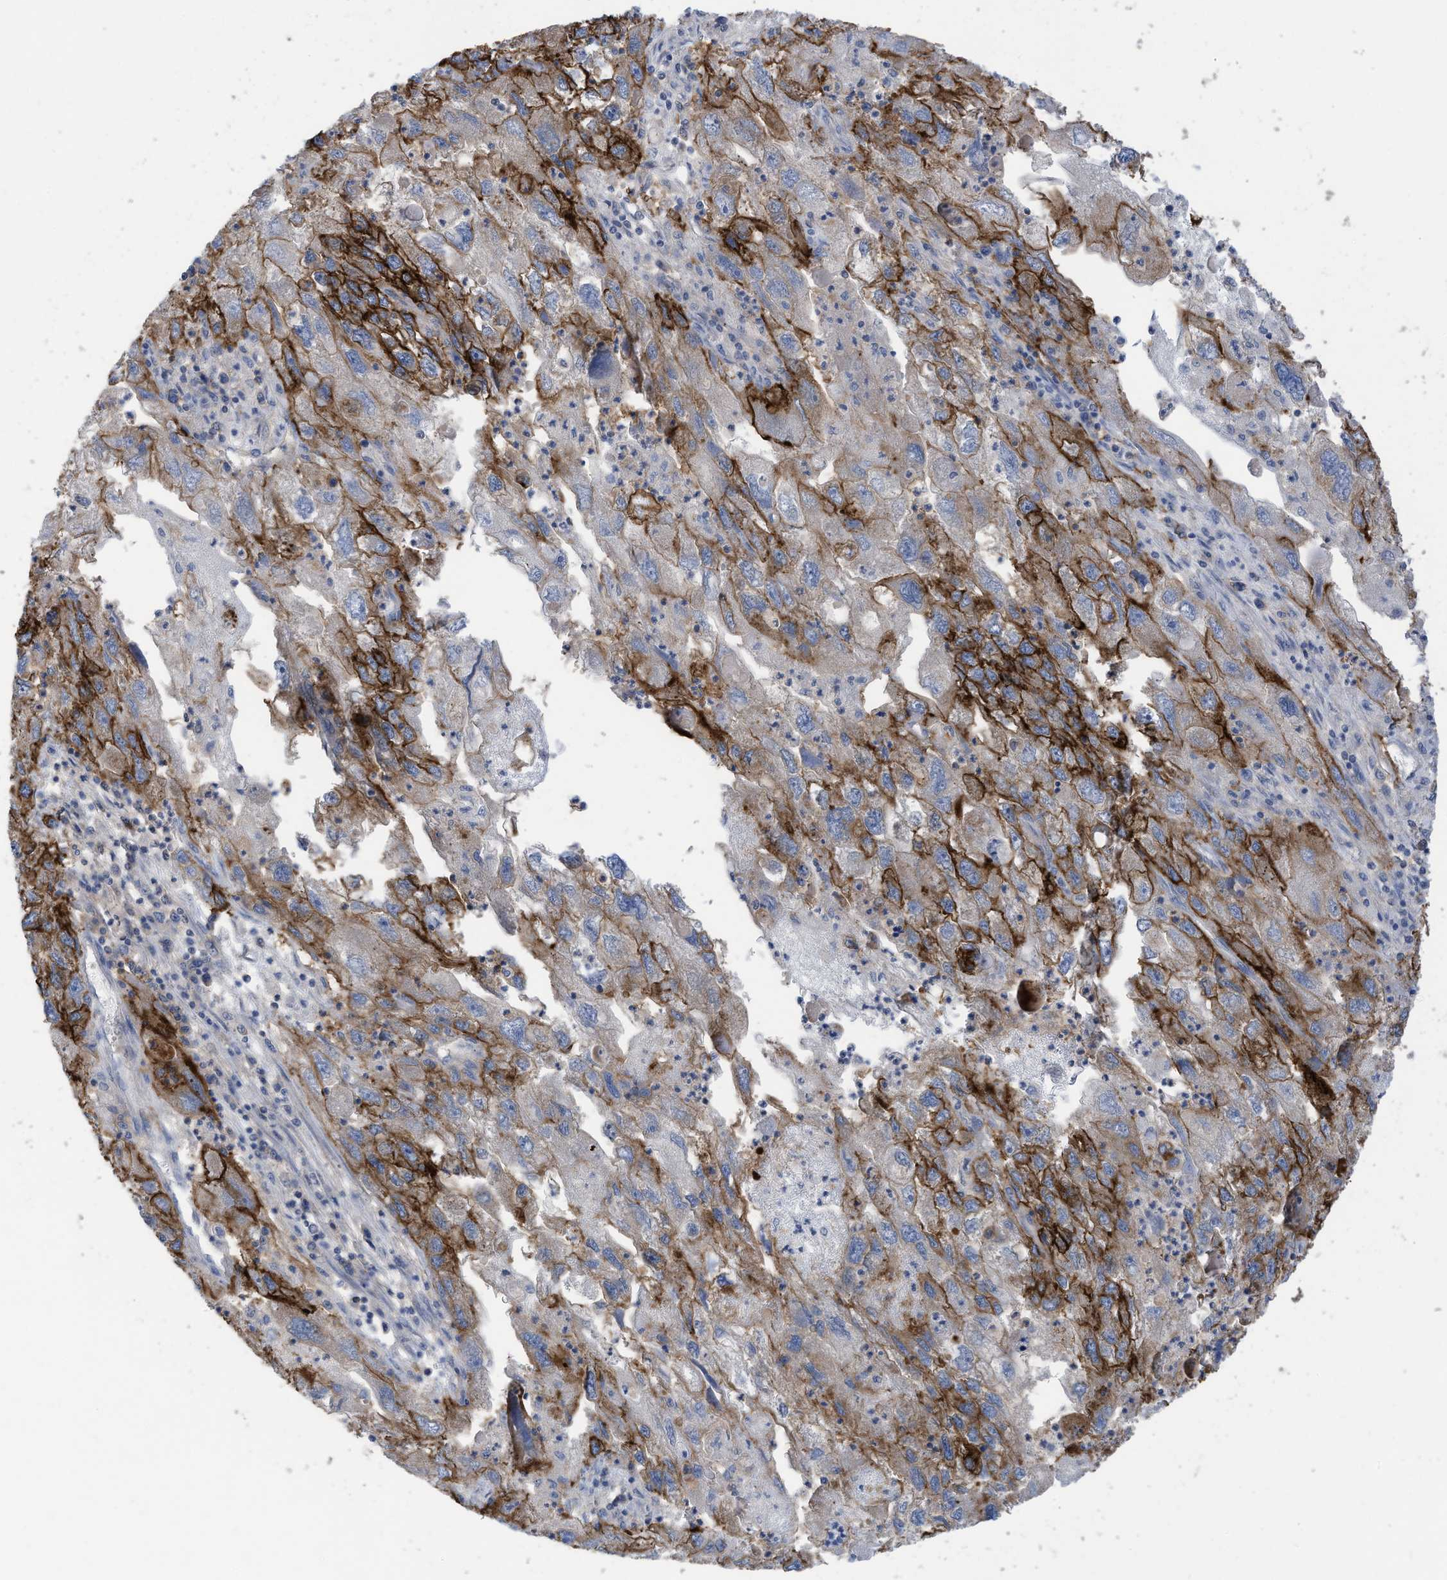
{"staining": {"intensity": "strong", "quantity": ">75%", "location": "cytoplasmic/membranous"}, "tissue": "endometrial cancer", "cell_type": "Tumor cells", "image_type": "cancer", "snomed": [{"axis": "morphology", "description": "Adenocarcinoma, NOS"}, {"axis": "topography", "description": "Endometrium"}], "caption": "A high-resolution micrograph shows immunohistochemistry staining of adenocarcinoma (endometrial), which exhibits strong cytoplasmic/membranous staining in about >75% of tumor cells.", "gene": "SLC1A5", "patient": {"sex": "female", "age": 49}}